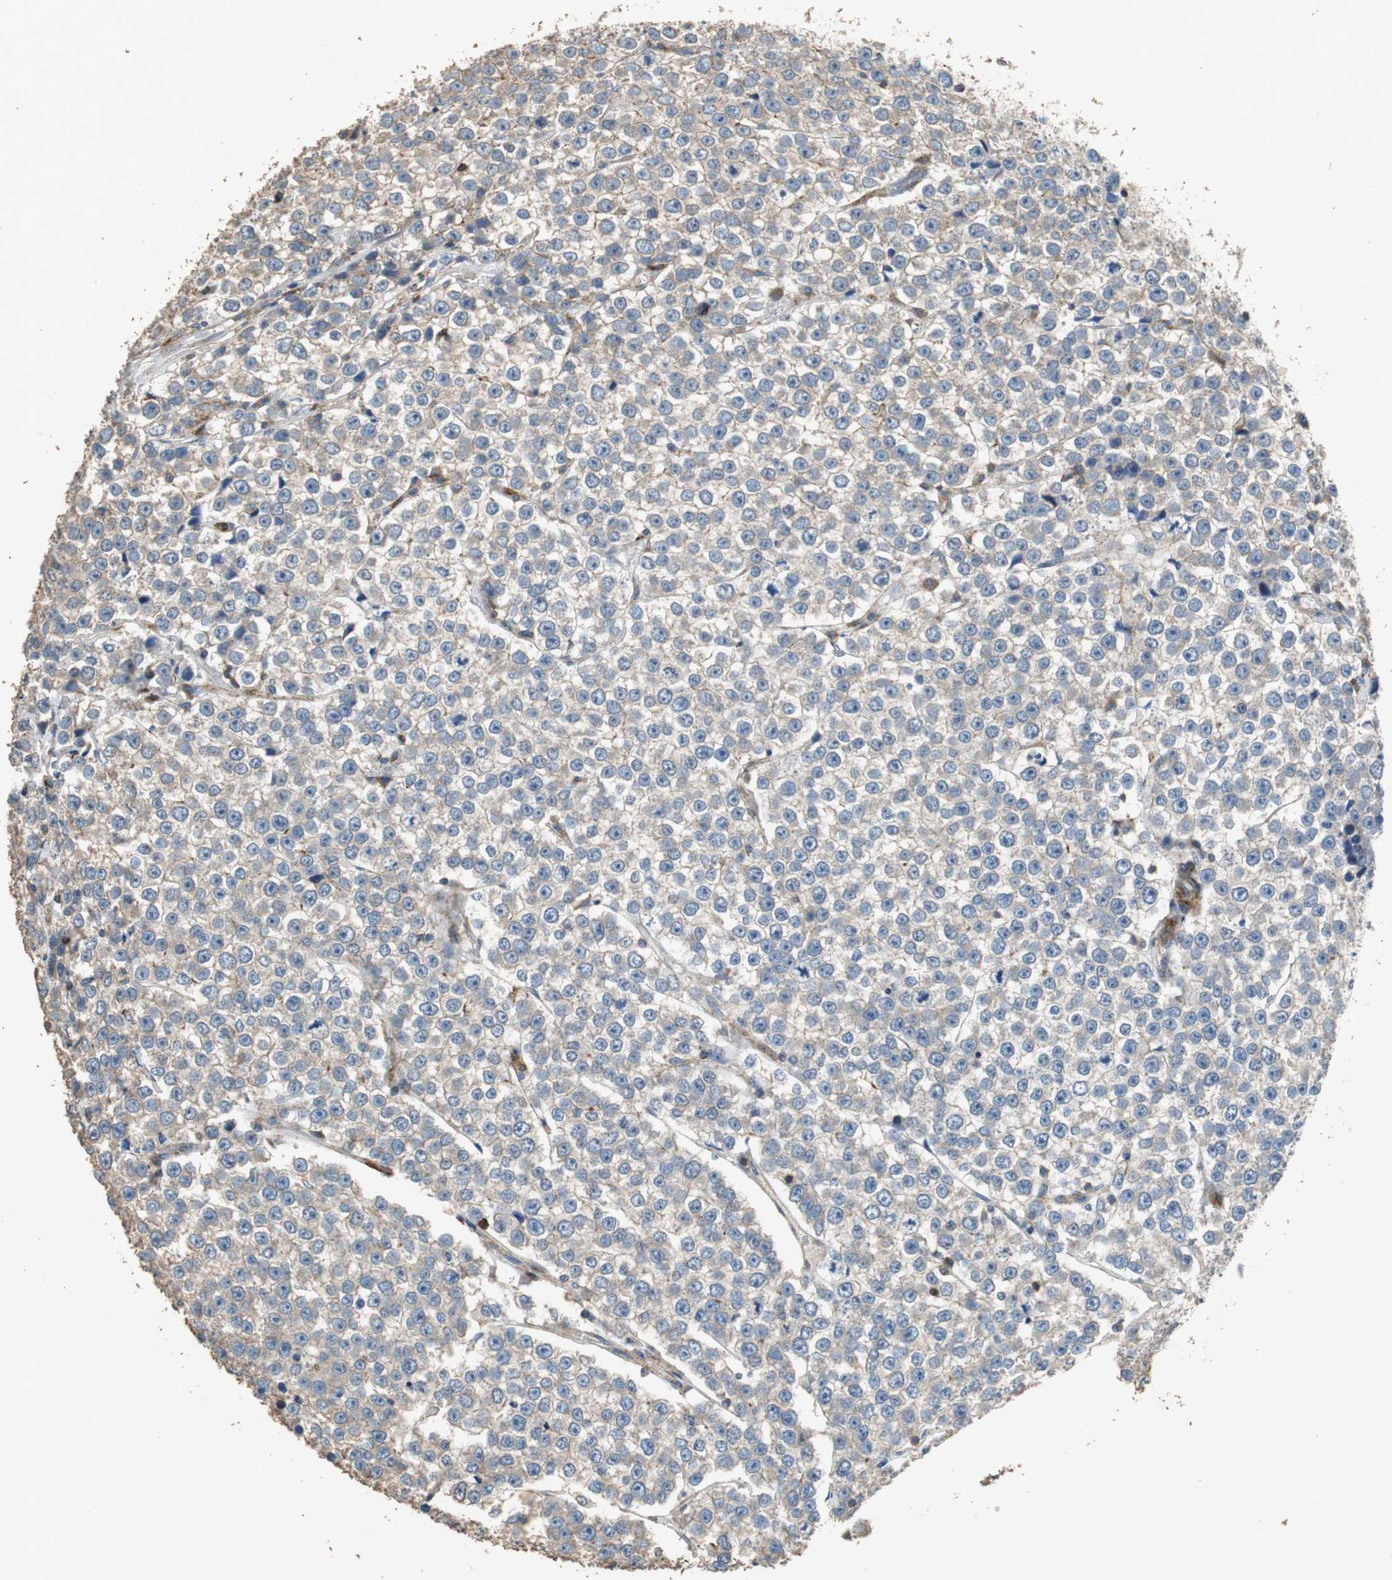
{"staining": {"intensity": "weak", "quantity": ">75%", "location": "cytoplasmic/membranous"}, "tissue": "testis cancer", "cell_type": "Tumor cells", "image_type": "cancer", "snomed": [{"axis": "morphology", "description": "Seminoma, NOS"}, {"axis": "morphology", "description": "Carcinoma, Embryonal, NOS"}, {"axis": "topography", "description": "Testis"}], "caption": "Testis cancer (embryonal carcinoma) stained with a brown dye displays weak cytoplasmic/membranous positive expression in approximately >75% of tumor cells.", "gene": "PRKRA", "patient": {"sex": "male", "age": 52}}